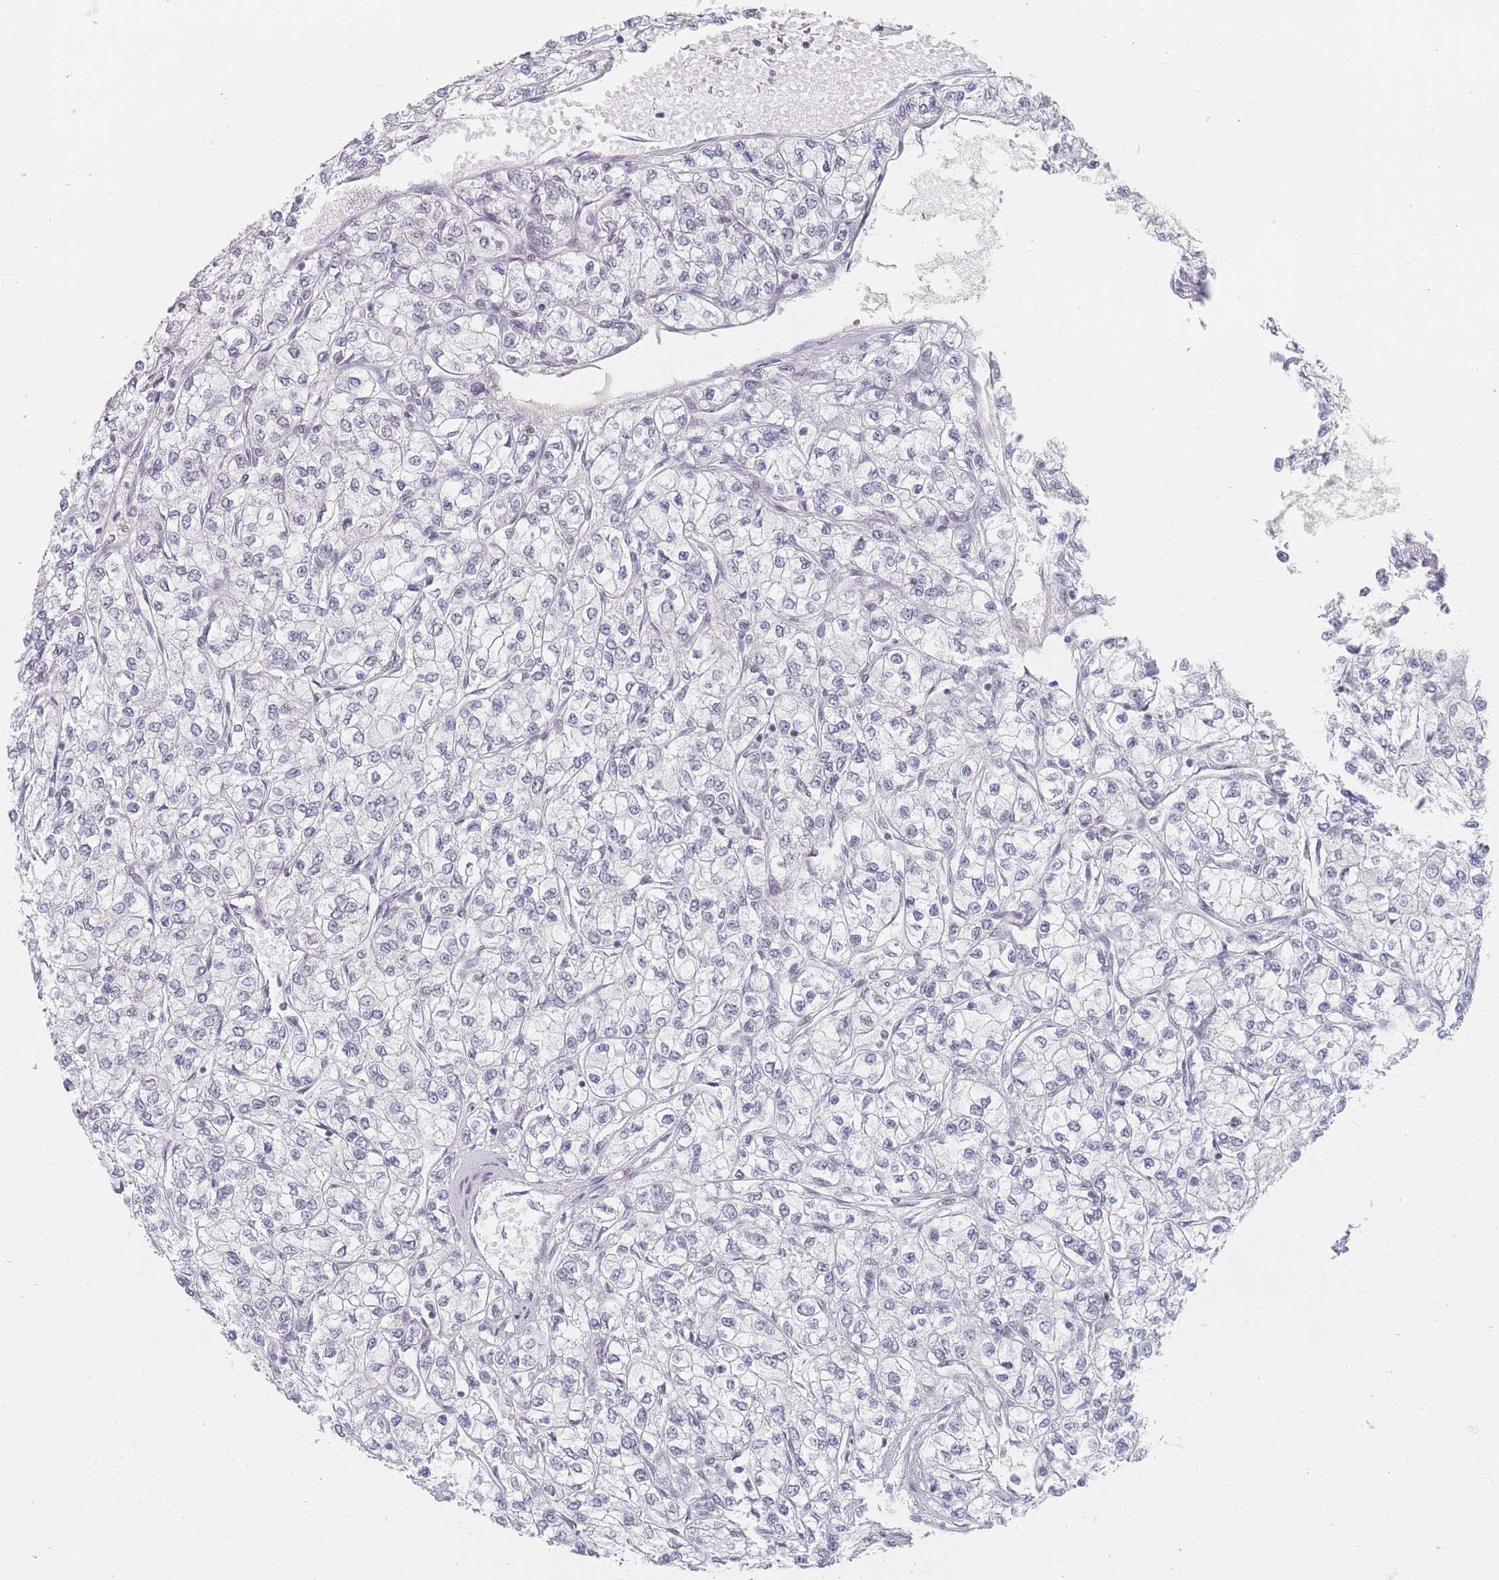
{"staining": {"intensity": "negative", "quantity": "none", "location": "none"}, "tissue": "renal cancer", "cell_type": "Tumor cells", "image_type": "cancer", "snomed": [{"axis": "morphology", "description": "Adenocarcinoma, NOS"}, {"axis": "topography", "description": "Kidney"}], "caption": "This is a image of IHC staining of renal cancer (adenocarcinoma), which shows no expression in tumor cells. Nuclei are stained in blue.", "gene": "SAFB2", "patient": {"sex": "male", "age": 80}}